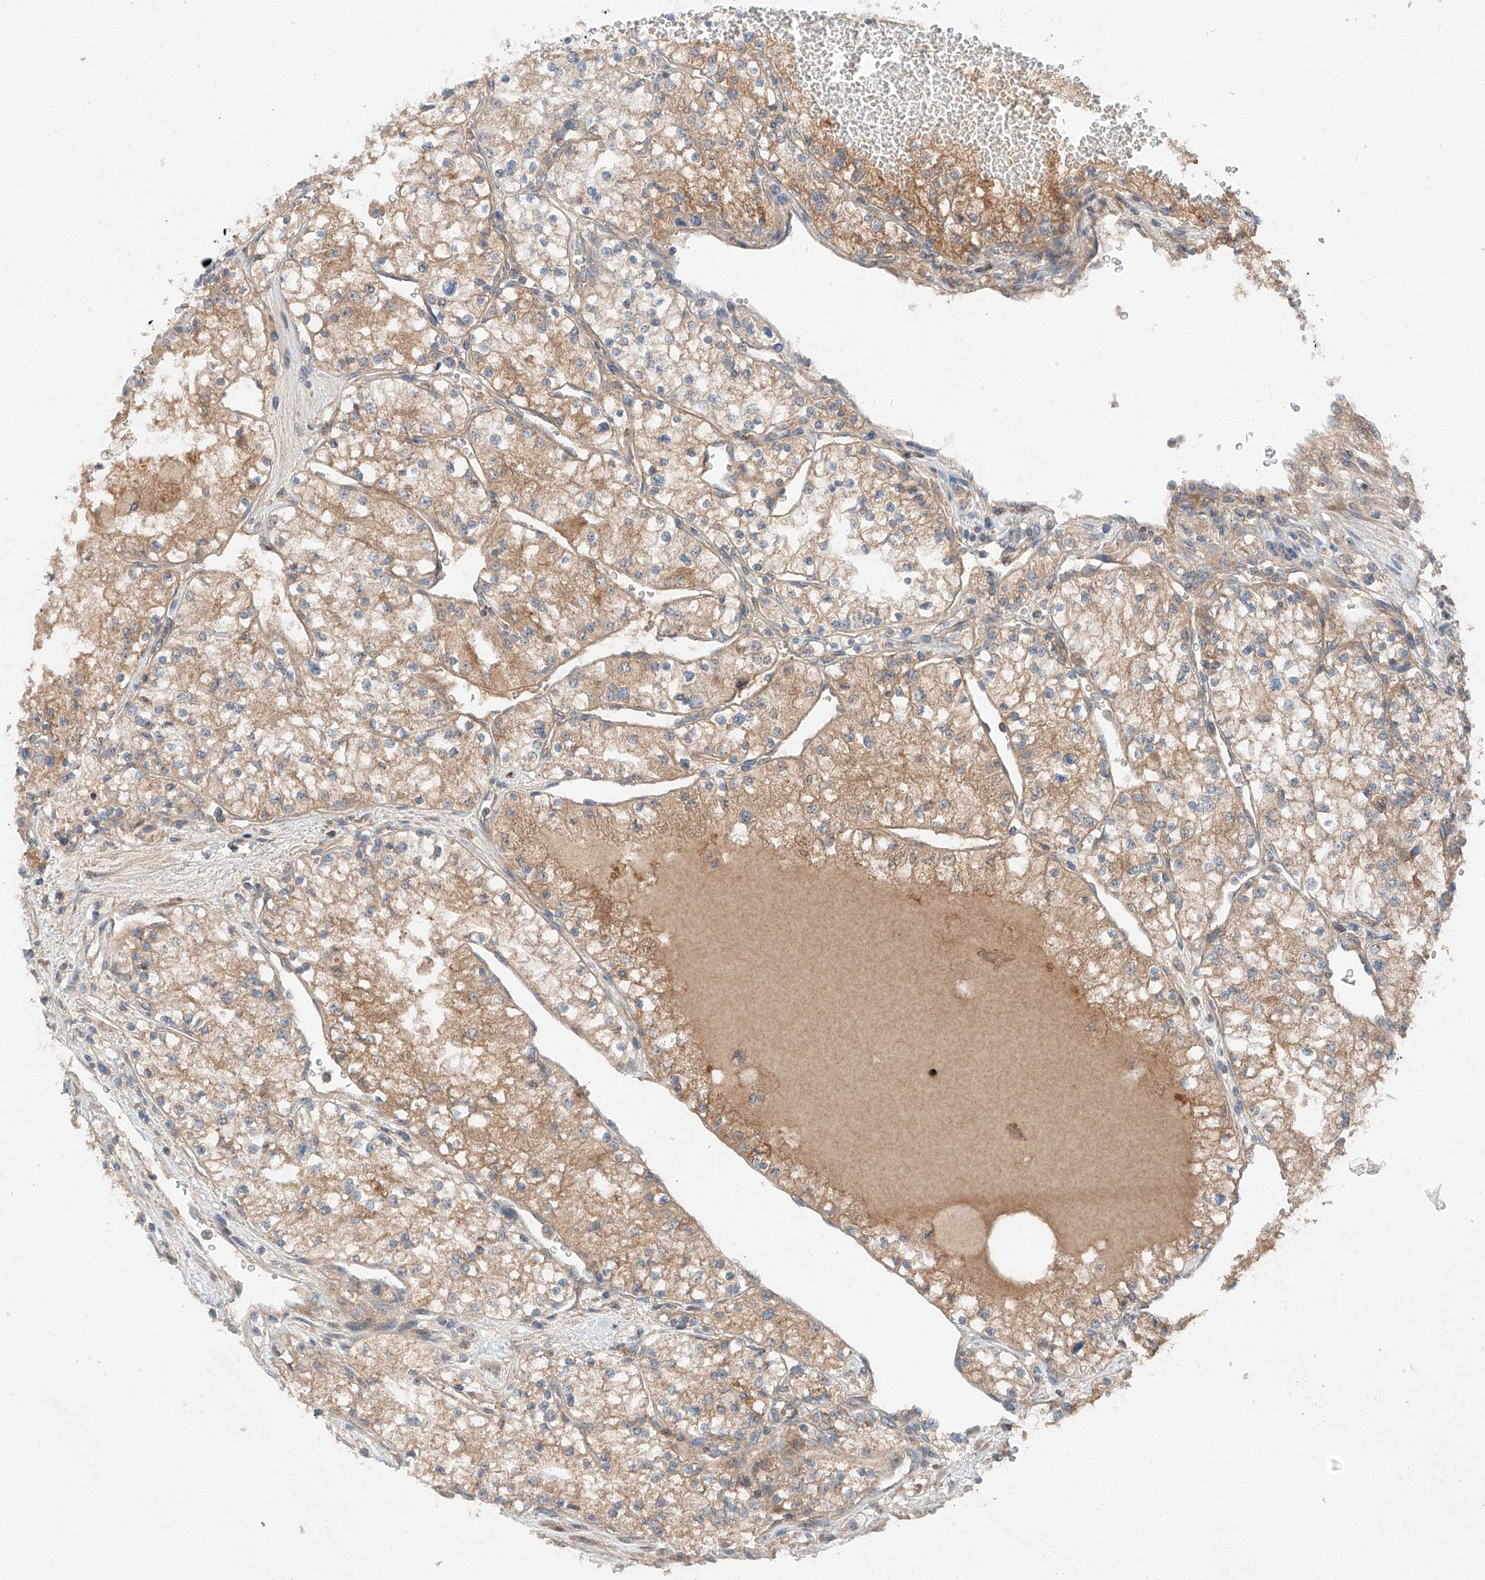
{"staining": {"intensity": "moderate", "quantity": ">75%", "location": "cytoplasmic/membranous"}, "tissue": "renal cancer", "cell_type": "Tumor cells", "image_type": "cancer", "snomed": [{"axis": "morphology", "description": "Normal tissue, NOS"}, {"axis": "morphology", "description": "Adenocarcinoma, NOS"}, {"axis": "topography", "description": "Kidney"}], "caption": "Human renal cancer (adenocarcinoma) stained with a brown dye demonstrates moderate cytoplasmic/membranous positive positivity in approximately >75% of tumor cells.", "gene": "XPNPEP1", "patient": {"sex": "male", "age": 68}}